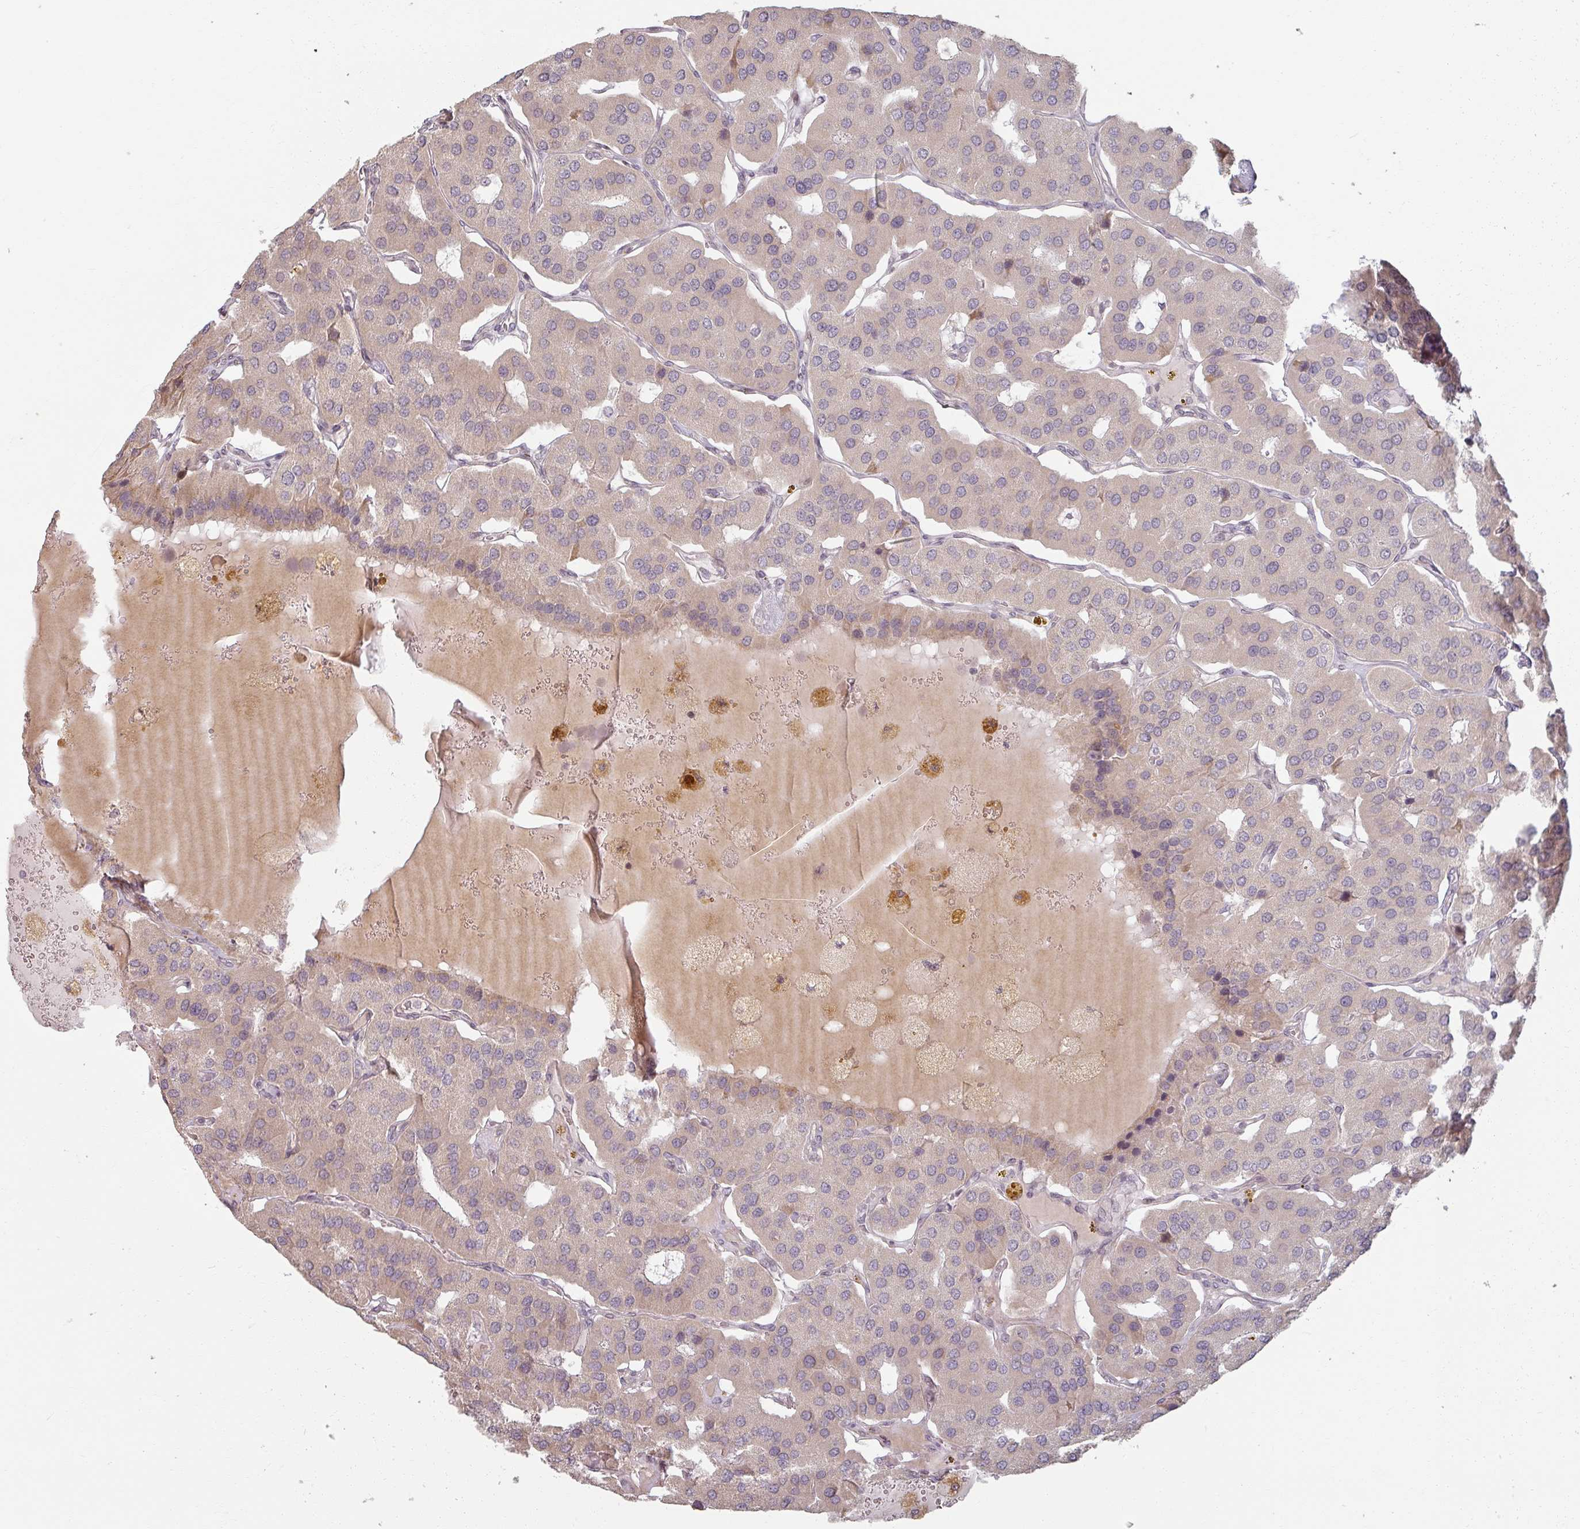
{"staining": {"intensity": "weak", "quantity": "25%-75%", "location": "cytoplasmic/membranous"}, "tissue": "parathyroid gland", "cell_type": "Glandular cells", "image_type": "normal", "snomed": [{"axis": "morphology", "description": "Normal tissue, NOS"}, {"axis": "morphology", "description": "Adenoma, NOS"}, {"axis": "topography", "description": "Parathyroid gland"}], "caption": "Immunohistochemical staining of unremarkable human parathyroid gland exhibits 25%-75% levels of weak cytoplasmic/membranous protein positivity in approximately 25%-75% of glandular cells. Using DAB (3,3'-diaminobenzidine) (brown) and hematoxylin (blue) stains, captured at high magnification using brightfield microscopy.", "gene": "MED19", "patient": {"sex": "female", "age": 86}}